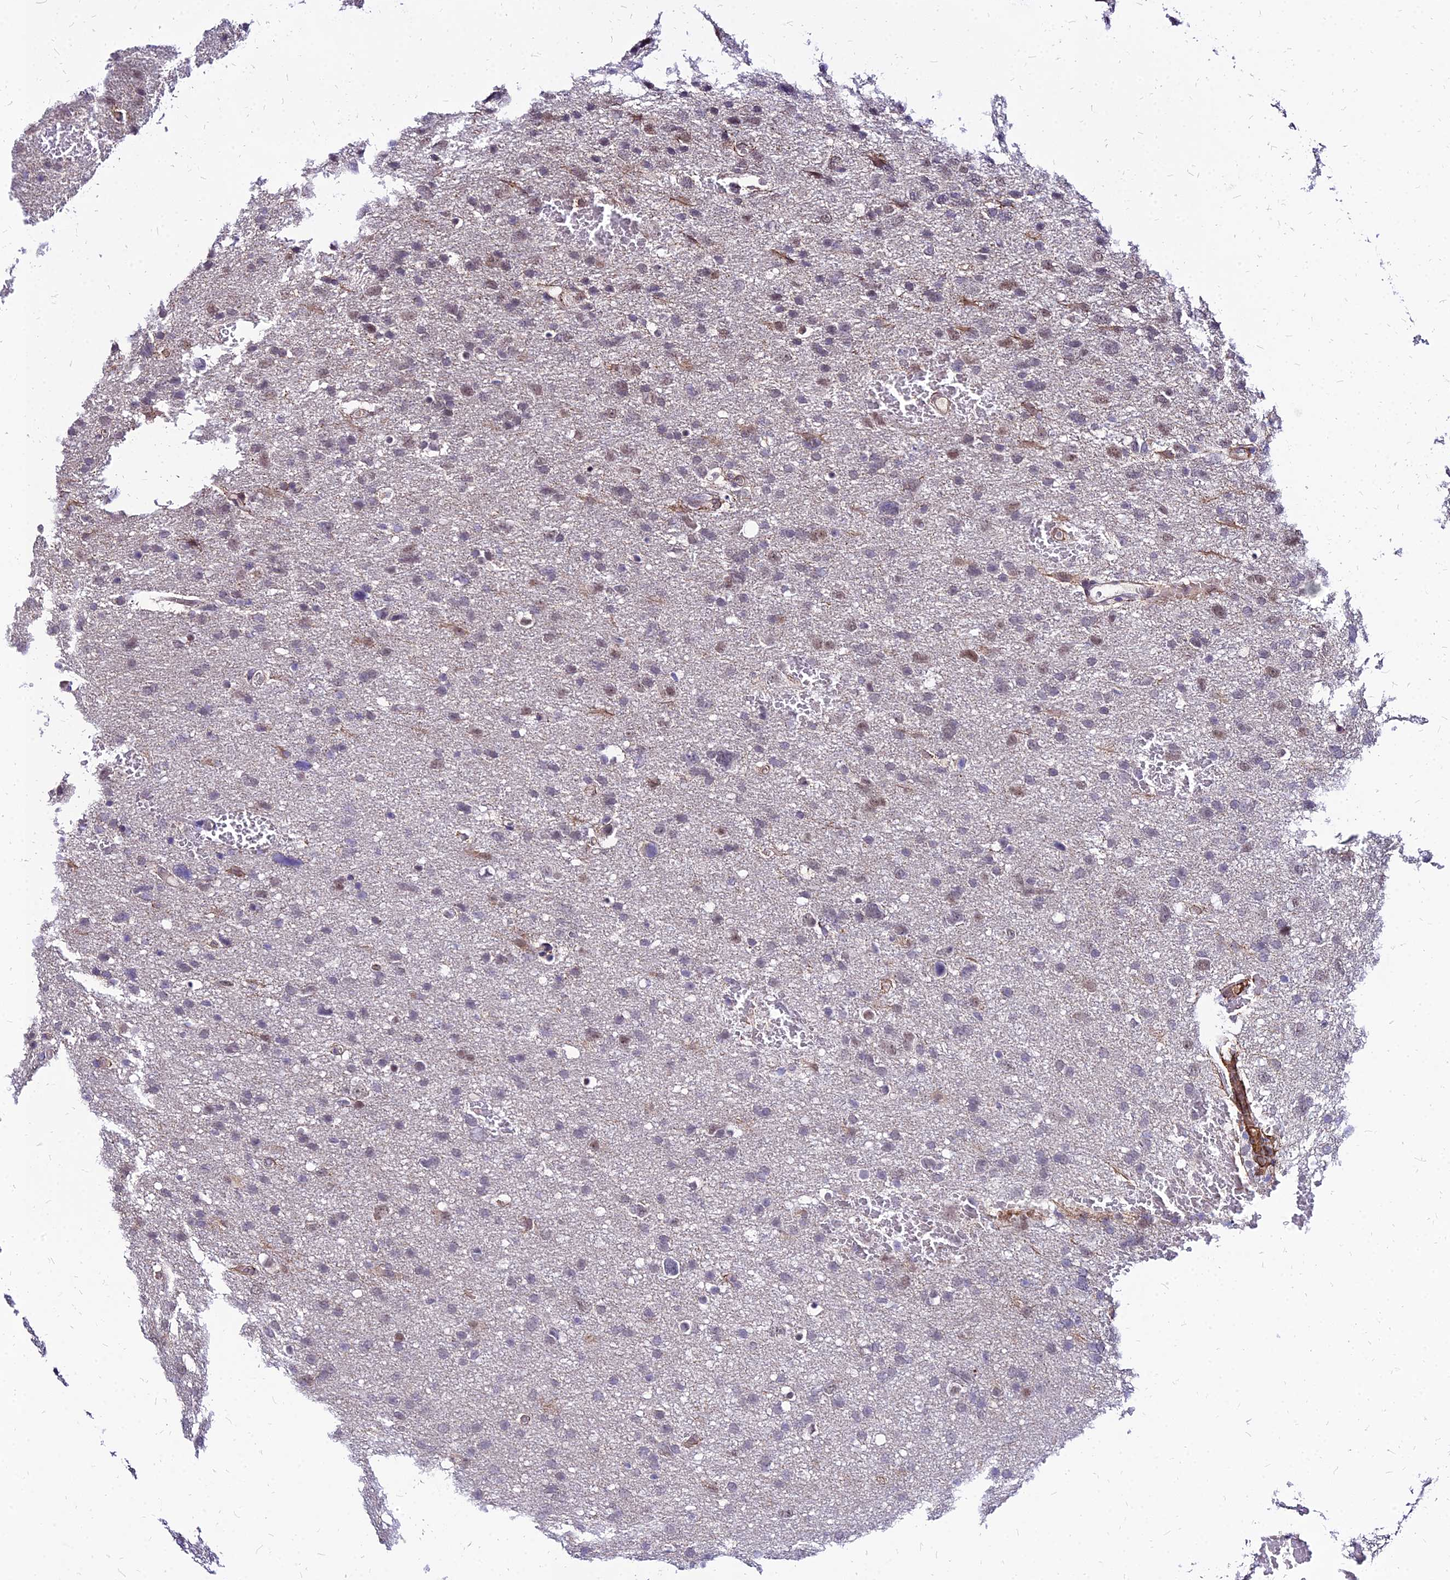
{"staining": {"intensity": "moderate", "quantity": "<25%", "location": "cytoplasmic/membranous,nuclear"}, "tissue": "glioma", "cell_type": "Tumor cells", "image_type": "cancer", "snomed": [{"axis": "morphology", "description": "Glioma, malignant, High grade"}, {"axis": "topography", "description": "Brain"}], "caption": "High-grade glioma (malignant) stained with a brown dye reveals moderate cytoplasmic/membranous and nuclear positive staining in about <25% of tumor cells.", "gene": "YEATS2", "patient": {"sex": "male", "age": 61}}